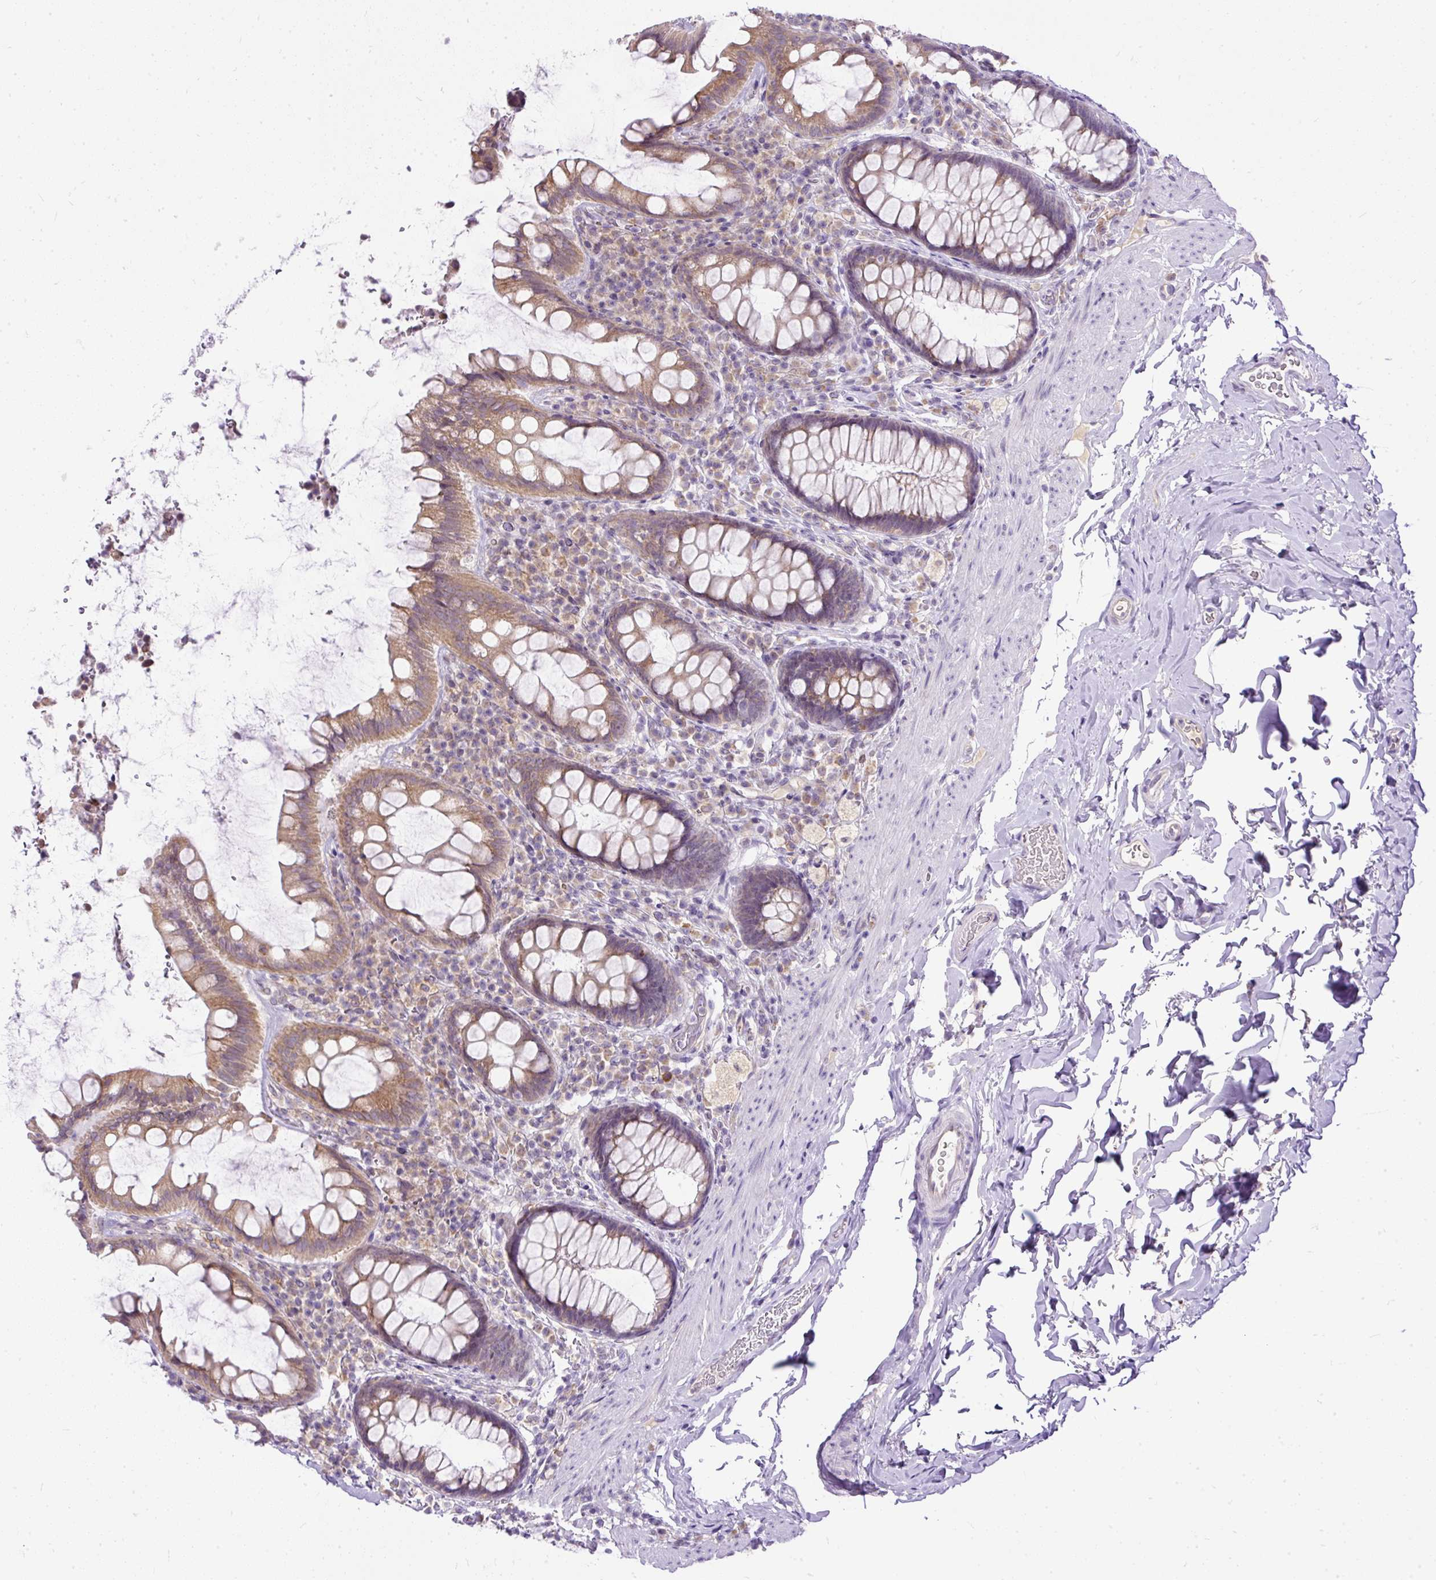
{"staining": {"intensity": "moderate", "quantity": ">75%", "location": "cytoplasmic/membranous"}, "tissue": "rectum", "cell_type": "Glandular cells", "image_type": "normal", "snomed": [{"axis": "morphology", "description": "Normal tissue, NOS"}, {"axis": "topography", "description": "Rectum"}], "caption": "Moderate cytoplasmic/membranous staining is seen in approximately >75% of glandular cells in benign rectum.", "gene": "AMFR", "patient": {"sex": "female", "age": 69}}